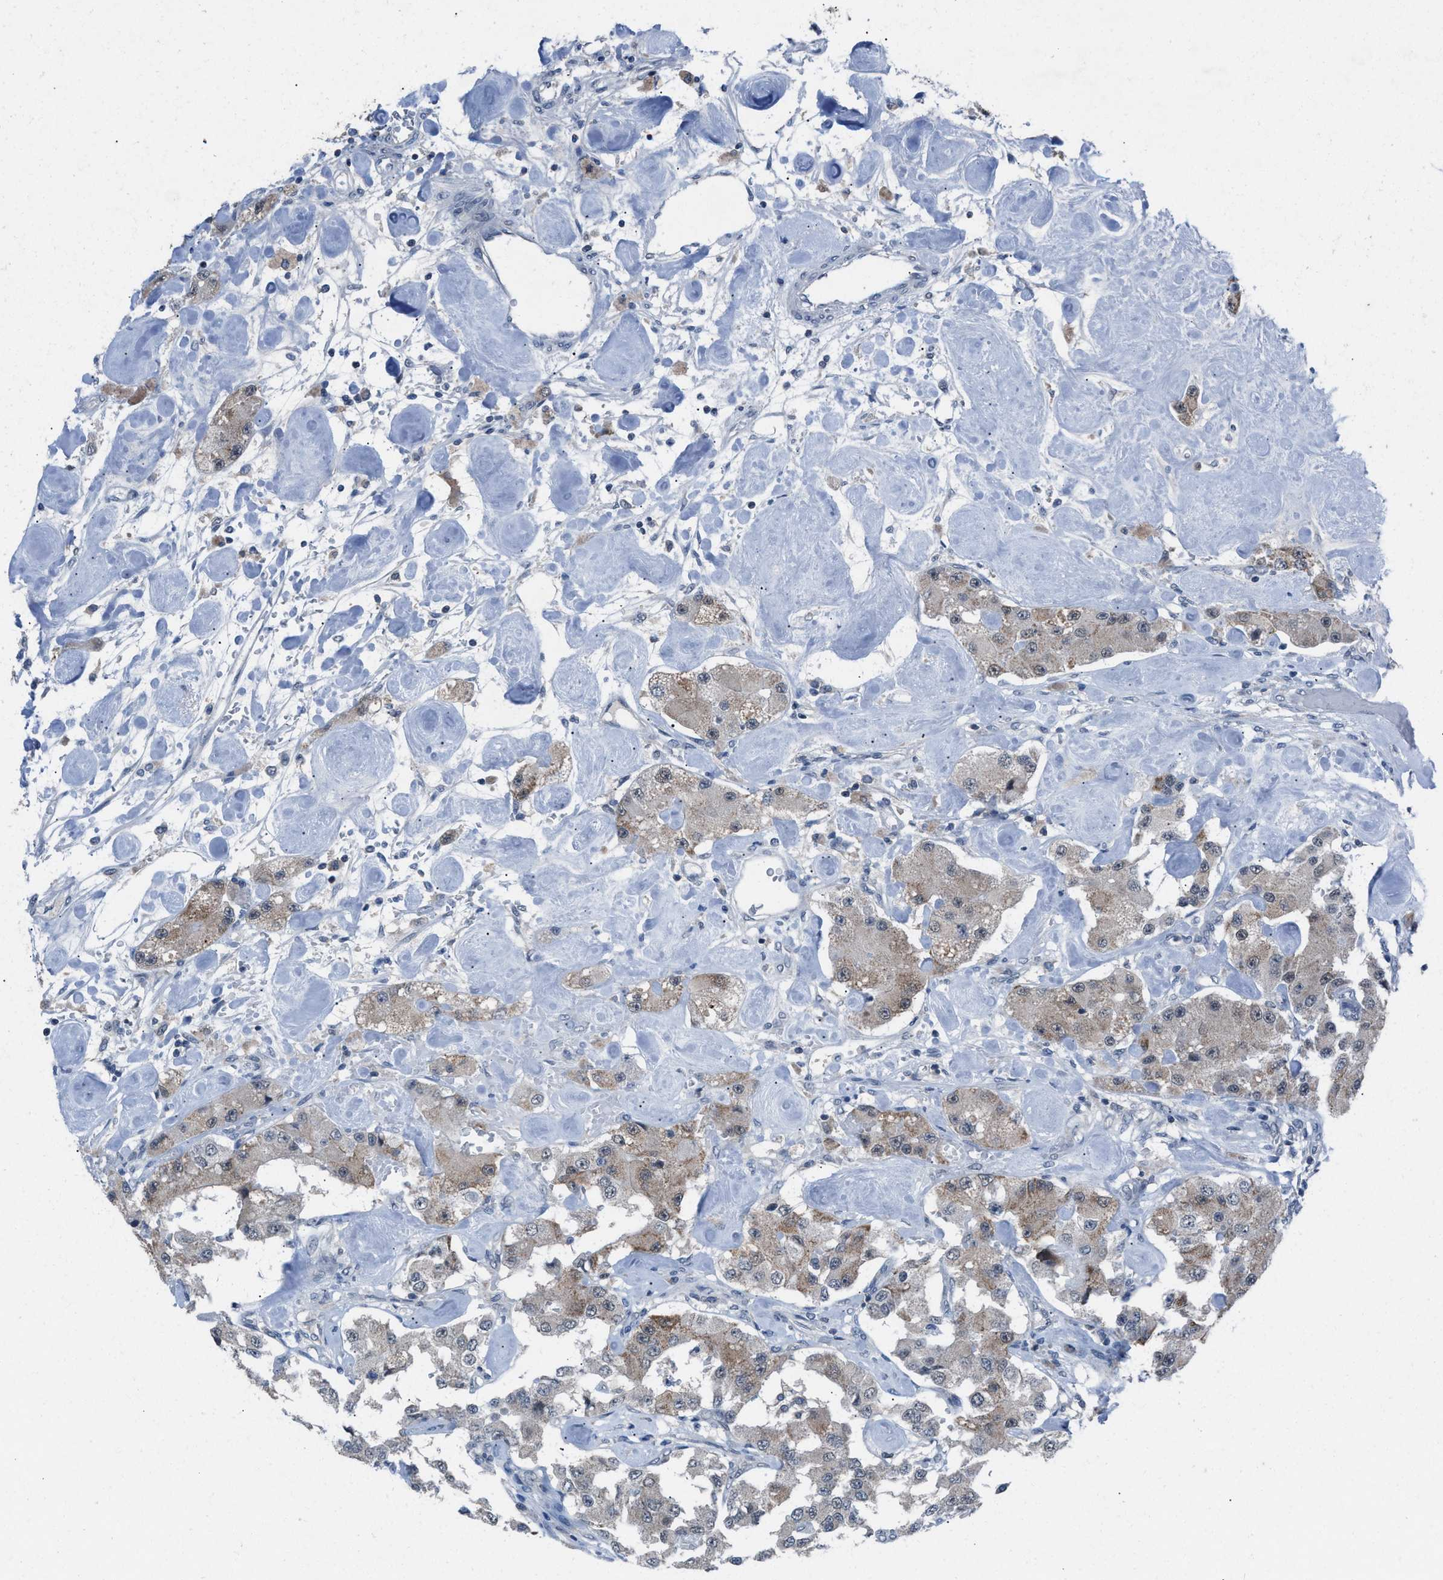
{"staining": {"intensity": "weak", "quantity": "<25%", "location": "cytoplasmic/membranous"}, "tissue": "carcinoid", "cell_type": "Tumor cells", "image_type": "cancer", "snomed": [{"axis": "morphology", "description": "Carcinoid, malignant, NOS"}, {"axis": "topography", "description": "Pancreas"}], "caption": "Tumor cells are negative for protein expression in human carcinoid (malignant).", "gene": "ANAPC11", "patient": {"sex": "male", "age": 41}}